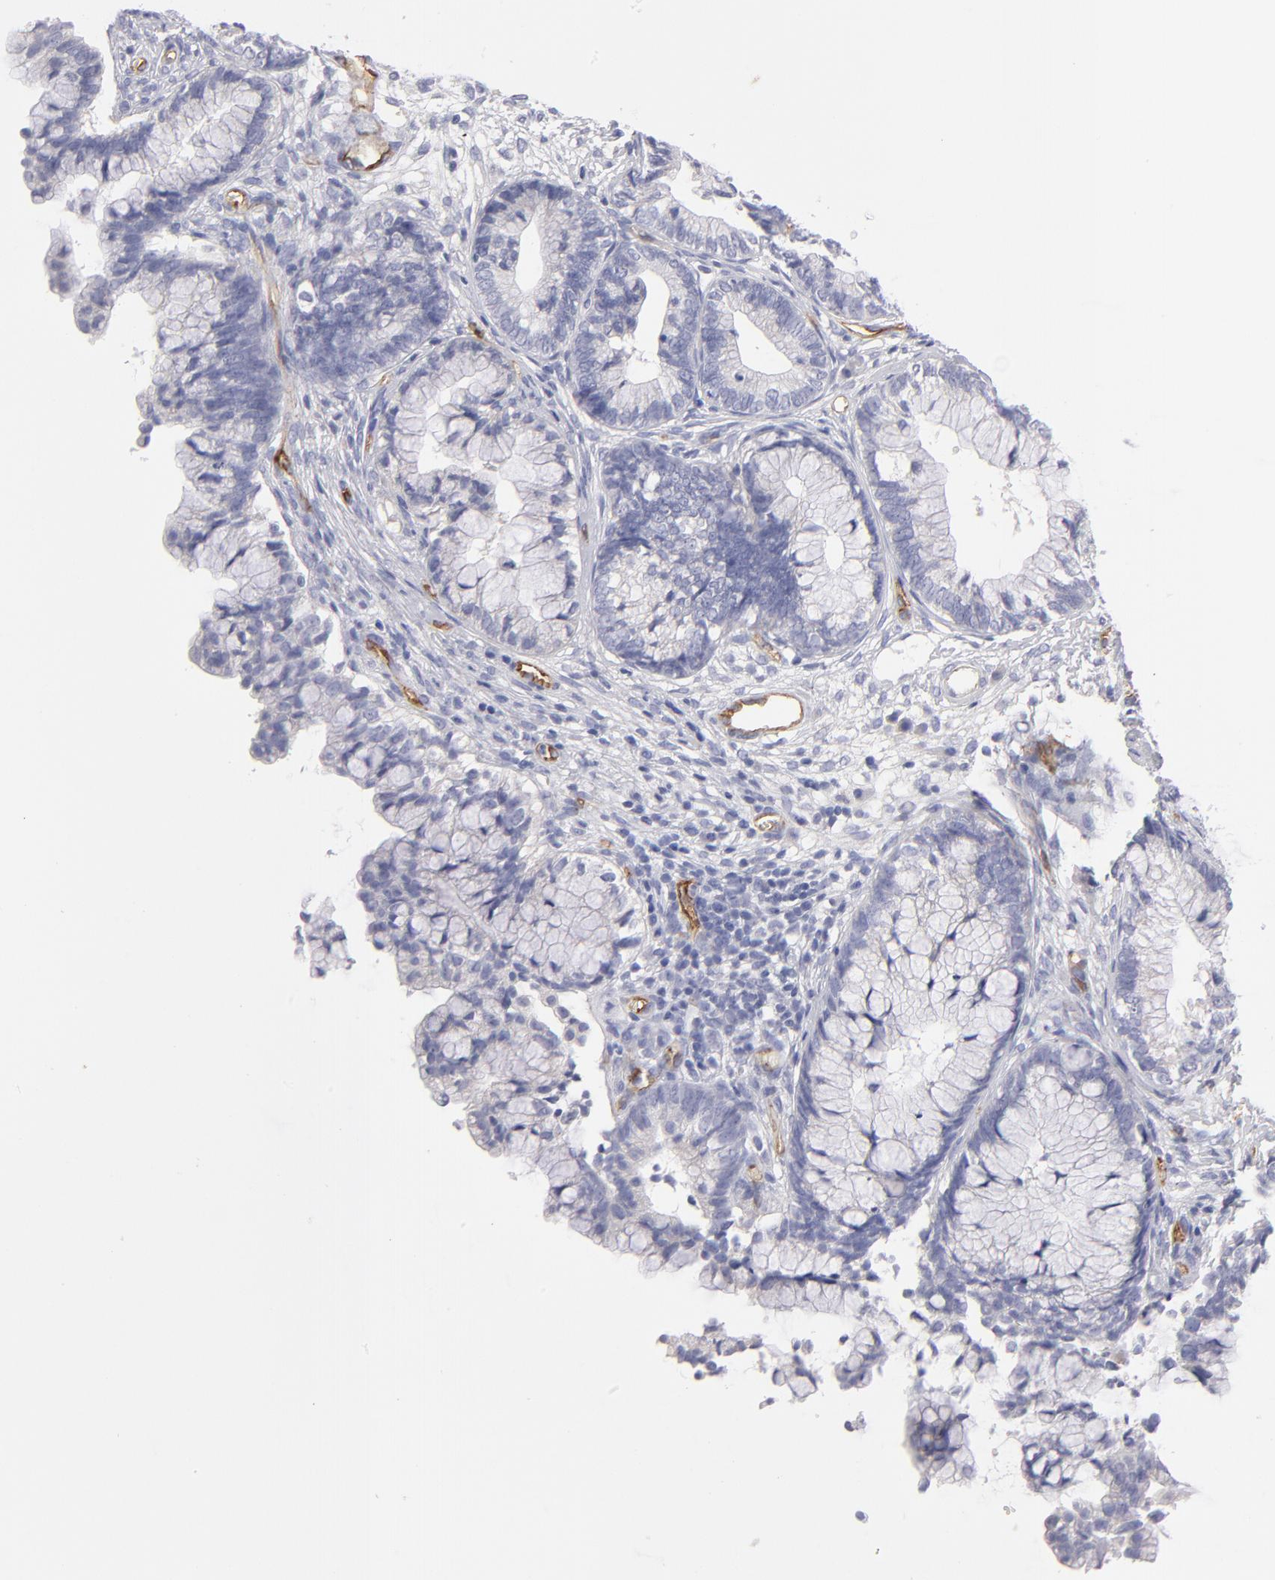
{"staining": {"intensity": "negative", "quantity": "none", "location": "none"}, "tissue": "cervical cancer", "cell_type": "Tumor cells", "image_type": "cancer", "snomed": [{"axis": "morphology", "description": "Adenocarcinoma, NOS"}, {"axis": "topography", "description": "Cervix"}], "caption": "Micrograph shows no significant protein expression in tumor cells of adenocarcinoma (cervical).", "gene": "PLVAP", "patient": {"sex": "female", "age": 44}}